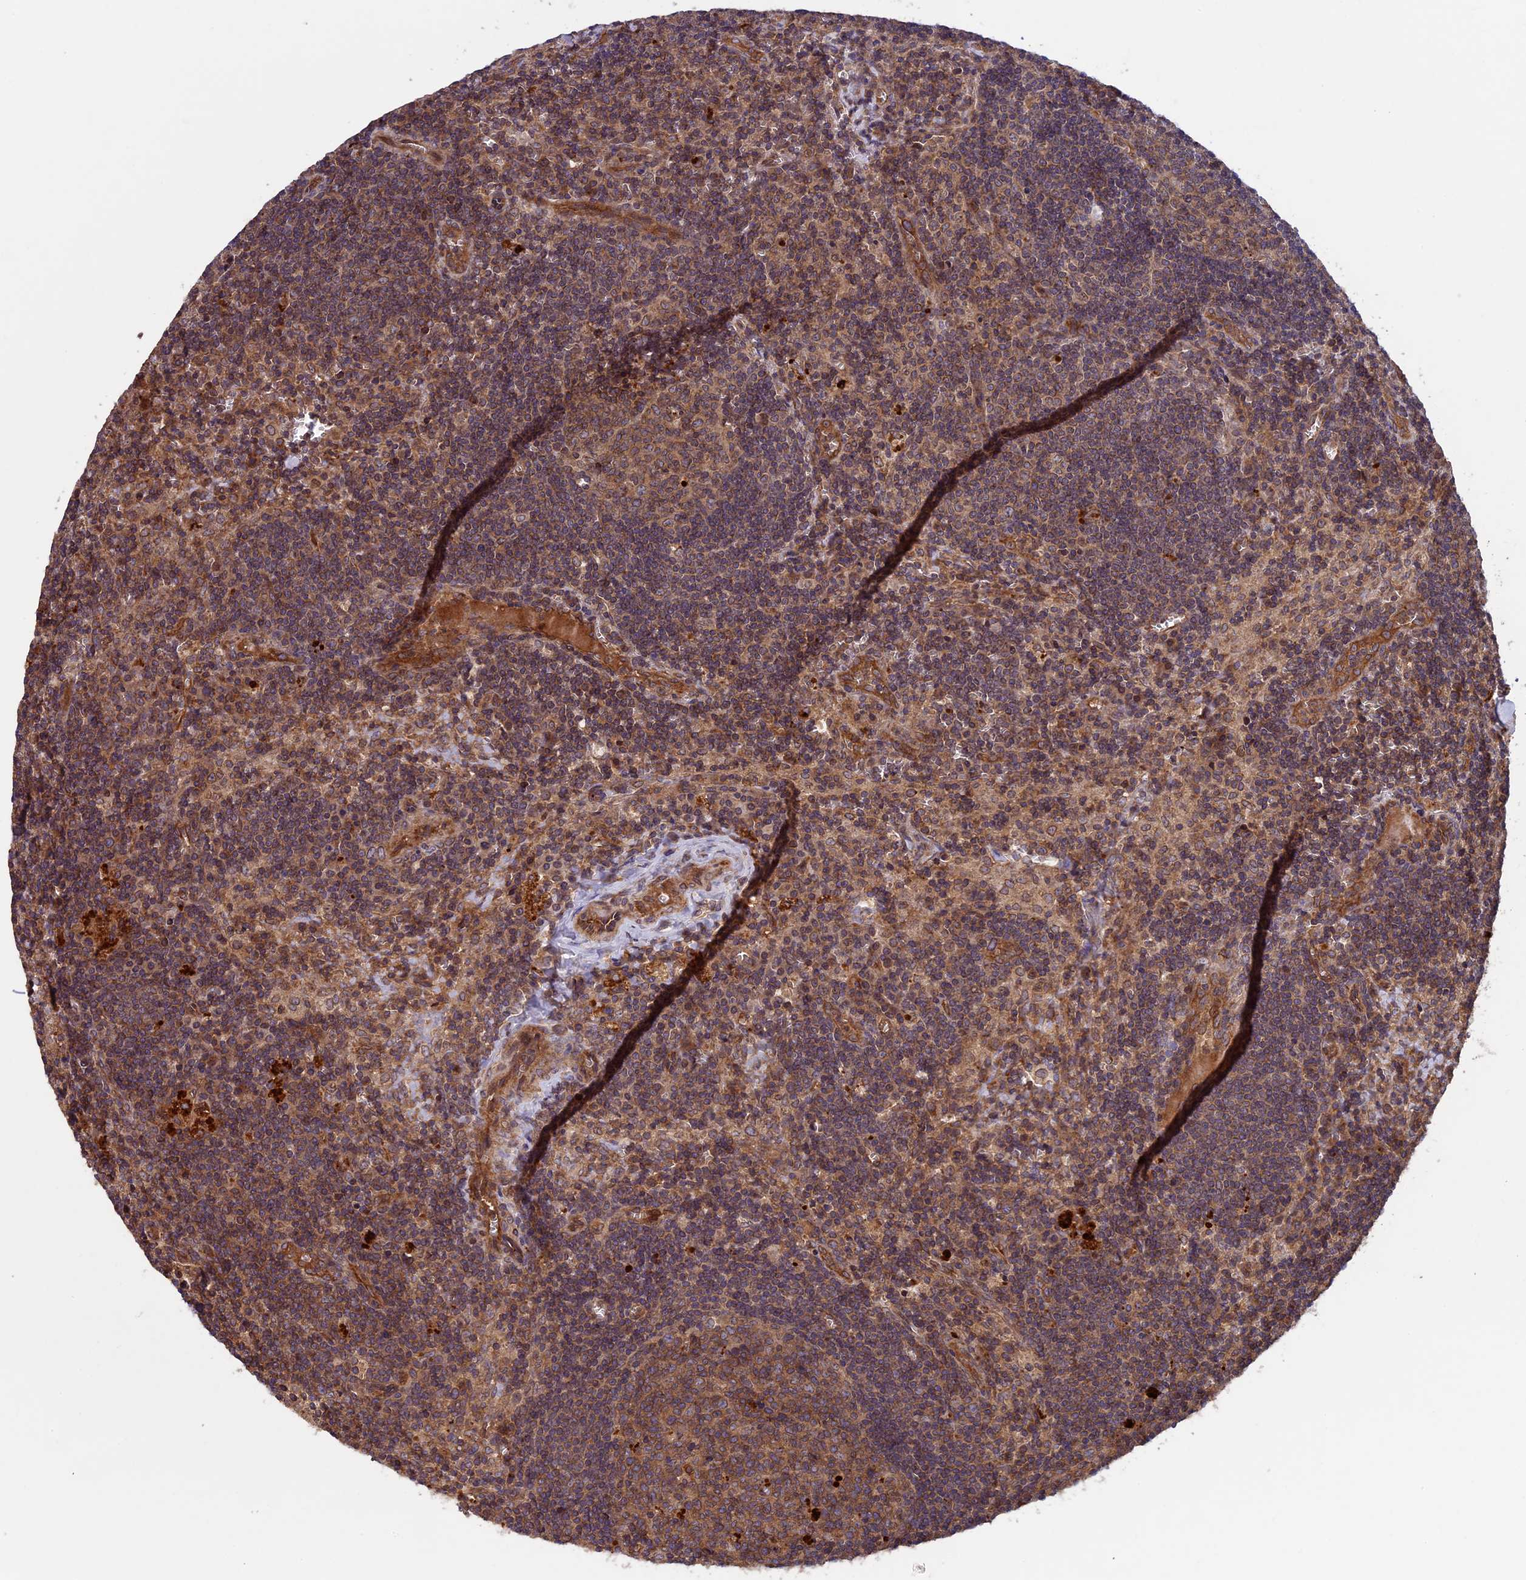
{"staining": {"intensity": "moderate", "quantity": ">75%", "location": "cytoplasmic/membranous"}, "tissue": "lymph node", "cell_type": "Germinal center cells", "image_type": "normal", "snomed": [{"axis": "morphology", "description": "Normal tissue, NOS"}, {"axis": "topography", "description": "Lymph node"}], "caption": "Germinal center cells show medium levels of moderate cytoplasmic/membranous staining in about >75% of cells in benign lymph node.", "gene": "CCDC125", "patient": {"sex": "male", "age": 58}}